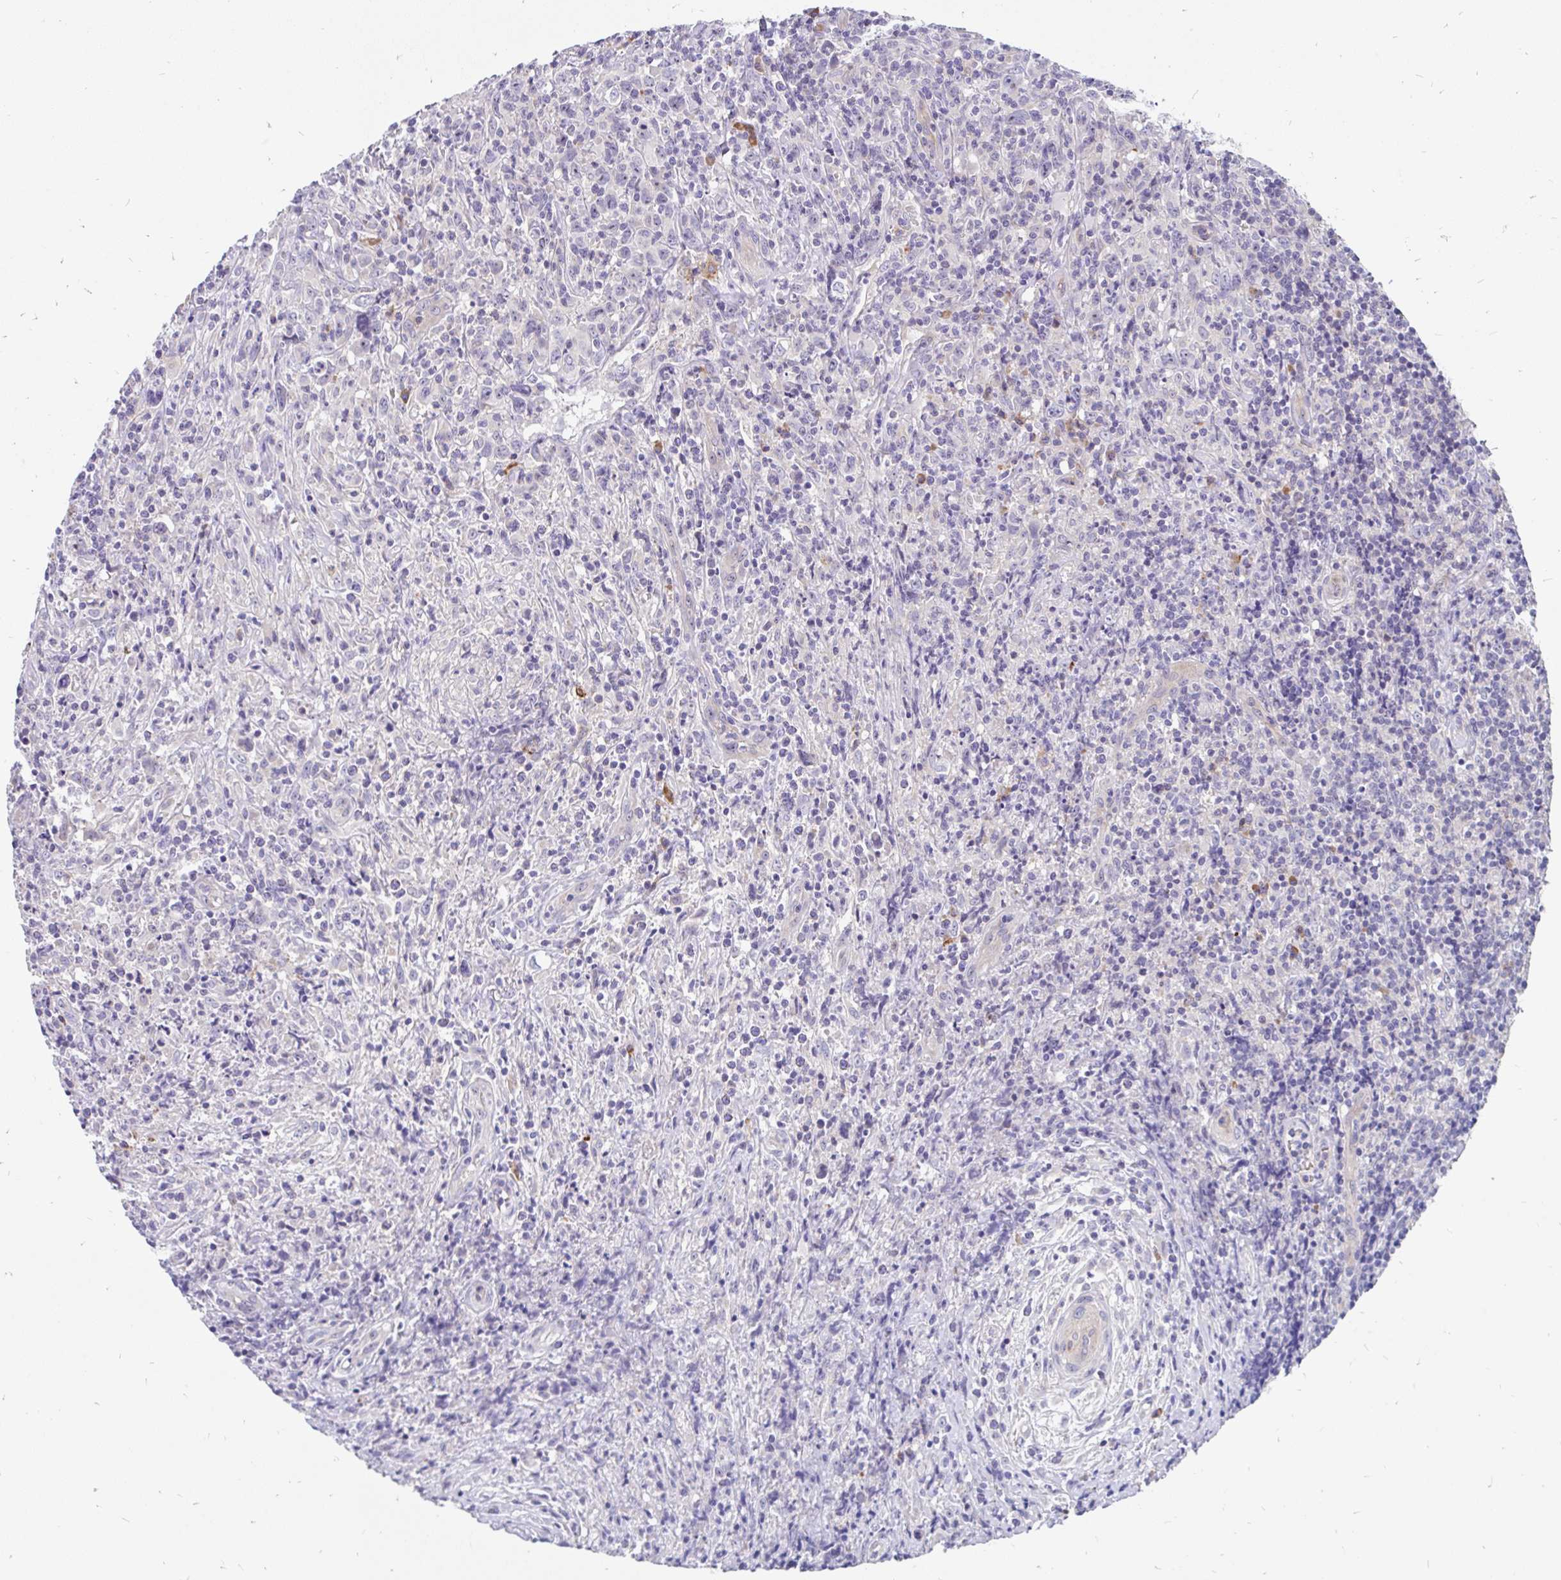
{"staining": {"intensity": "negative", "quantity": "none", "location": "none"}, "tissue": "lymphoma", "cell_type": "Tumor cells", "image_type": "cancer", "snomed": [{"axis": "morphology", "description": "Hodgkin's disease, NOS"}, {"axis": "topography", "description": "Lymph node"}], "caption": "Tumor cells show no significant expression in lymphoma.", "gene": "LRRC26", "patient": {"sex": "female", "age": 18}}